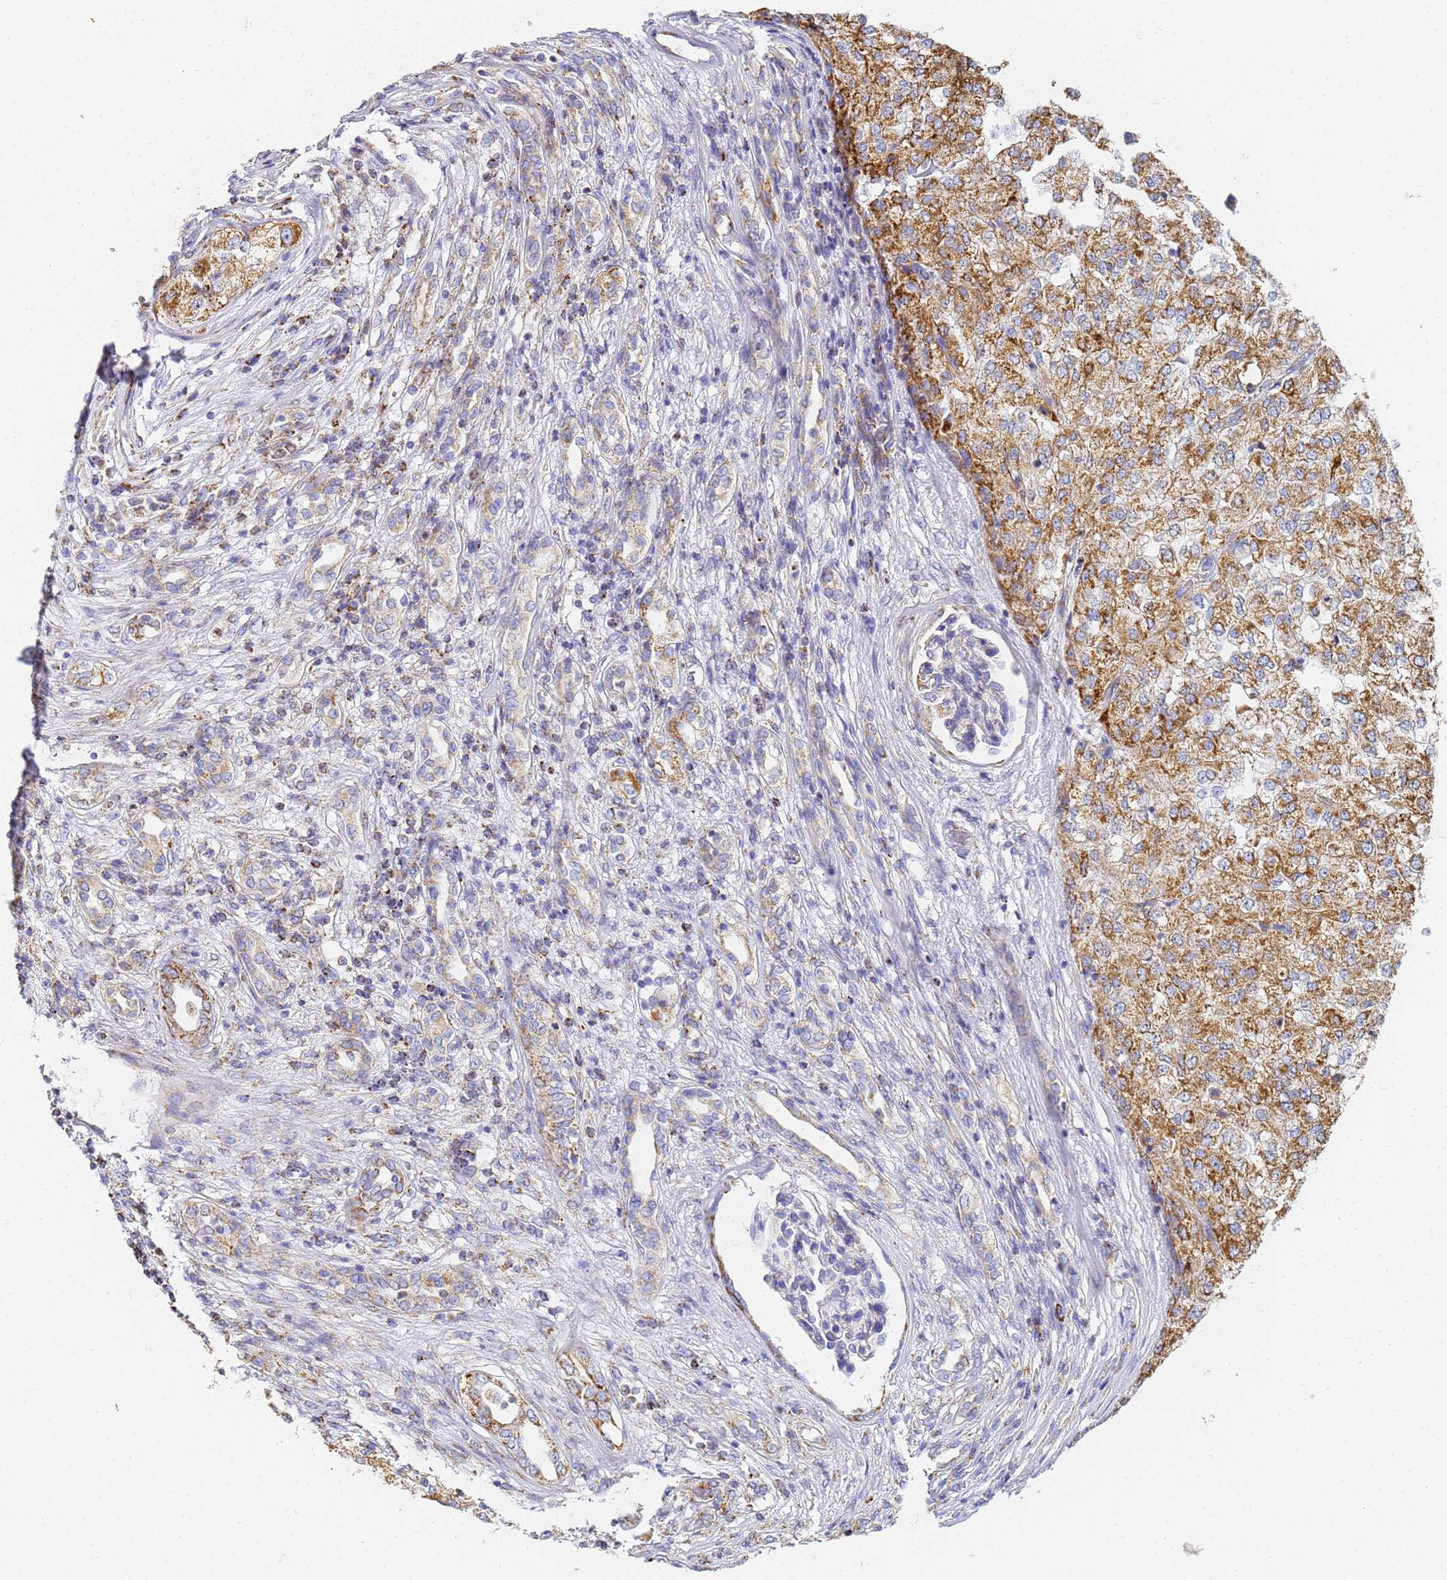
{"staining": {"intensity": "strong", "quantity": ">75%", "location": "cytoplasmic/membranous"}, "tissue": "renal cancer", "cell_type": "Tumor cells", "image_type": "cancer", "snomed": [{"axis": "morphology", "description": "Adenocarcinoma, NOS"}, {"axis": "topography", "description": "Kidney"}], "caption": "Approximately >75% of tumor cells in human renal adenocarcinoma reveal strong cytoplasmic/membranous protein positivity as visualized by brown immunohistochemical staining.", "gene": "CNIH4", "patient": {"sex": "female", "age": 54}}